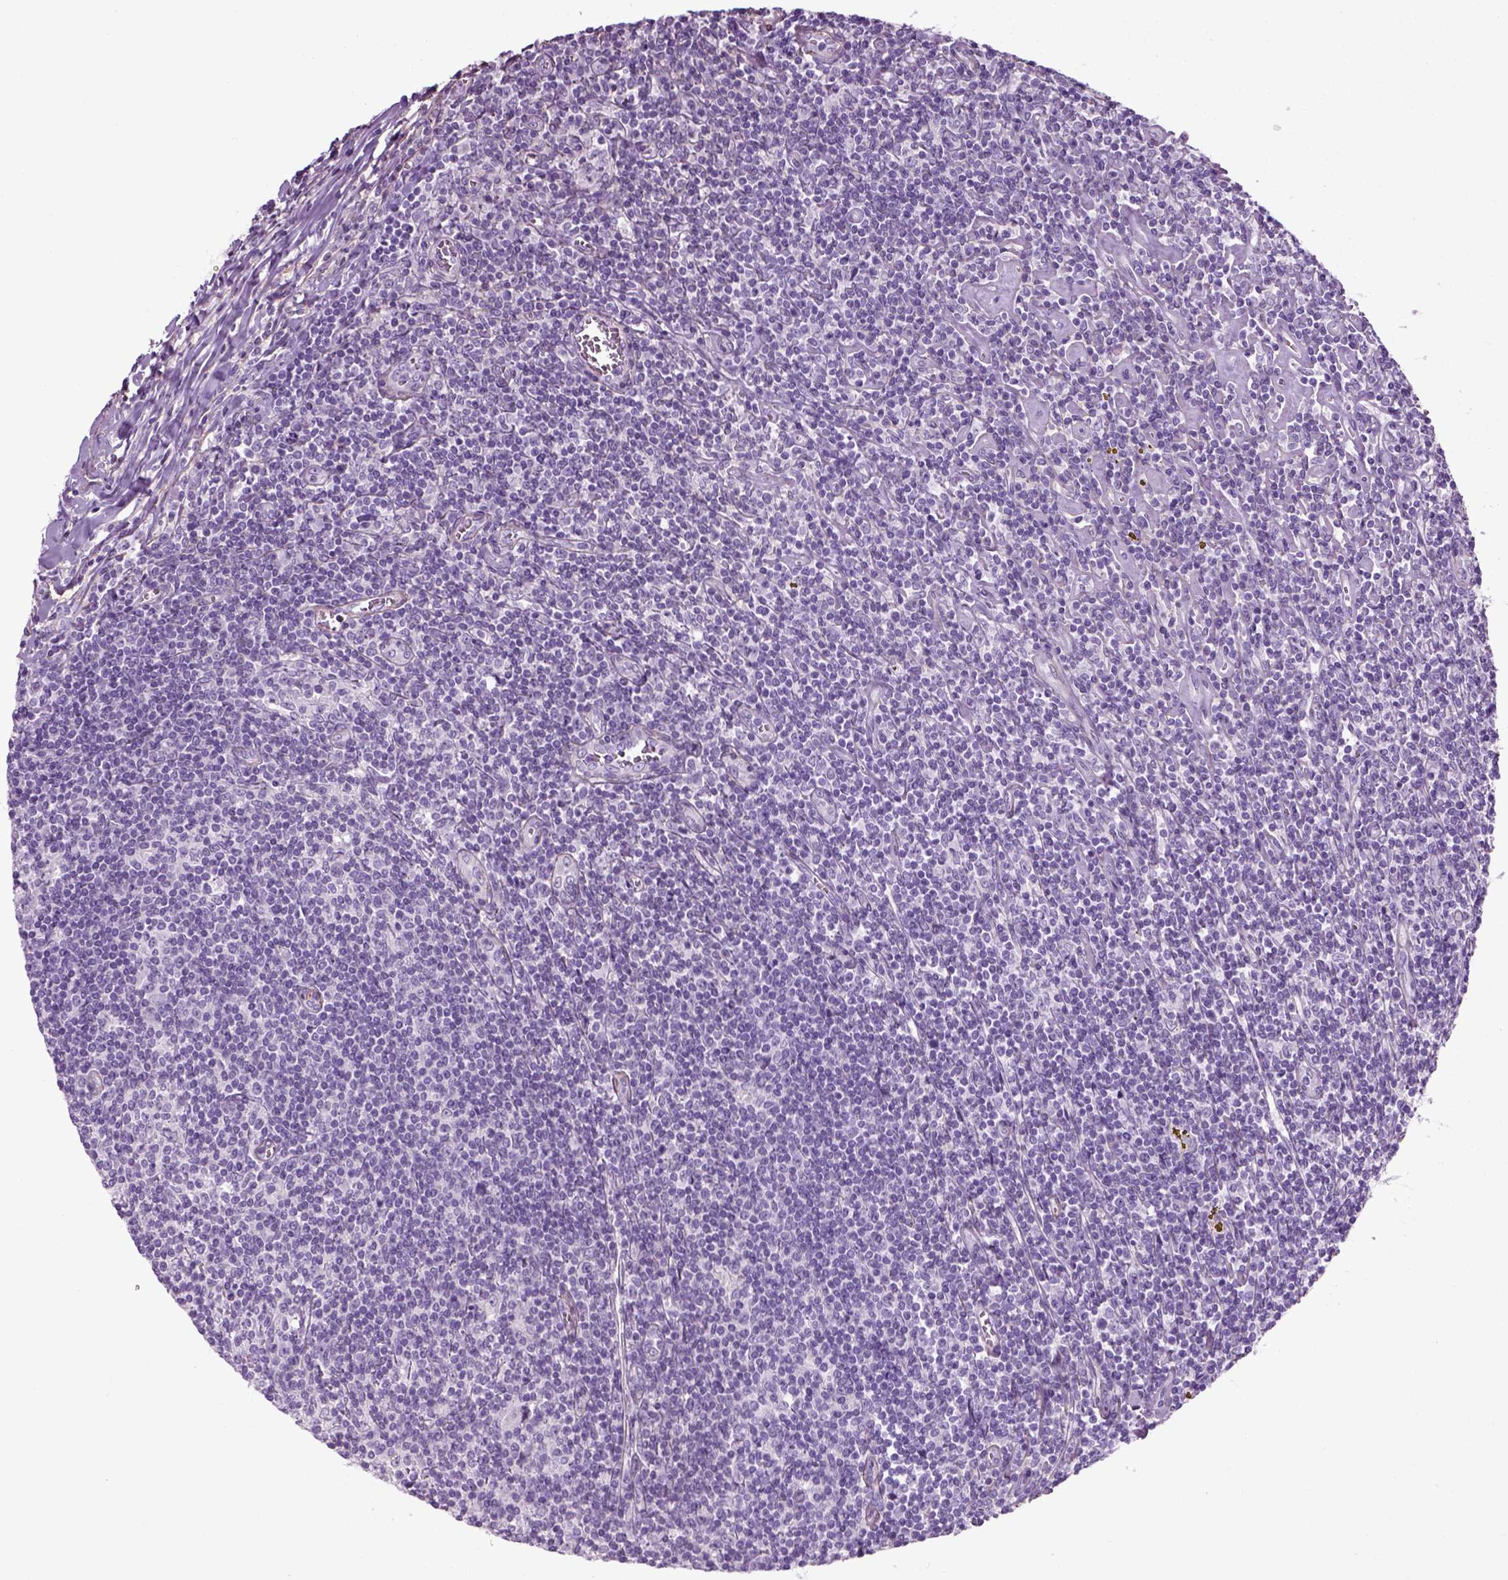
{"staining": {"intensity": "negative", "quantity": "none", "location": "none"}, "tissue": "lymphoma", "cell_type": "Tumor cells", "image_type": "cancer", "snomed": [{"axis": "morphology", "description": "Hodgkin's disease, NOS"}, {"axis": "topography", "description": "Lymph node"}], "caption": "There is no significant expression in tumor cells of lymphoma.", "gene": "FAM161A", "patient": {"sex": "male", "age": 40}}